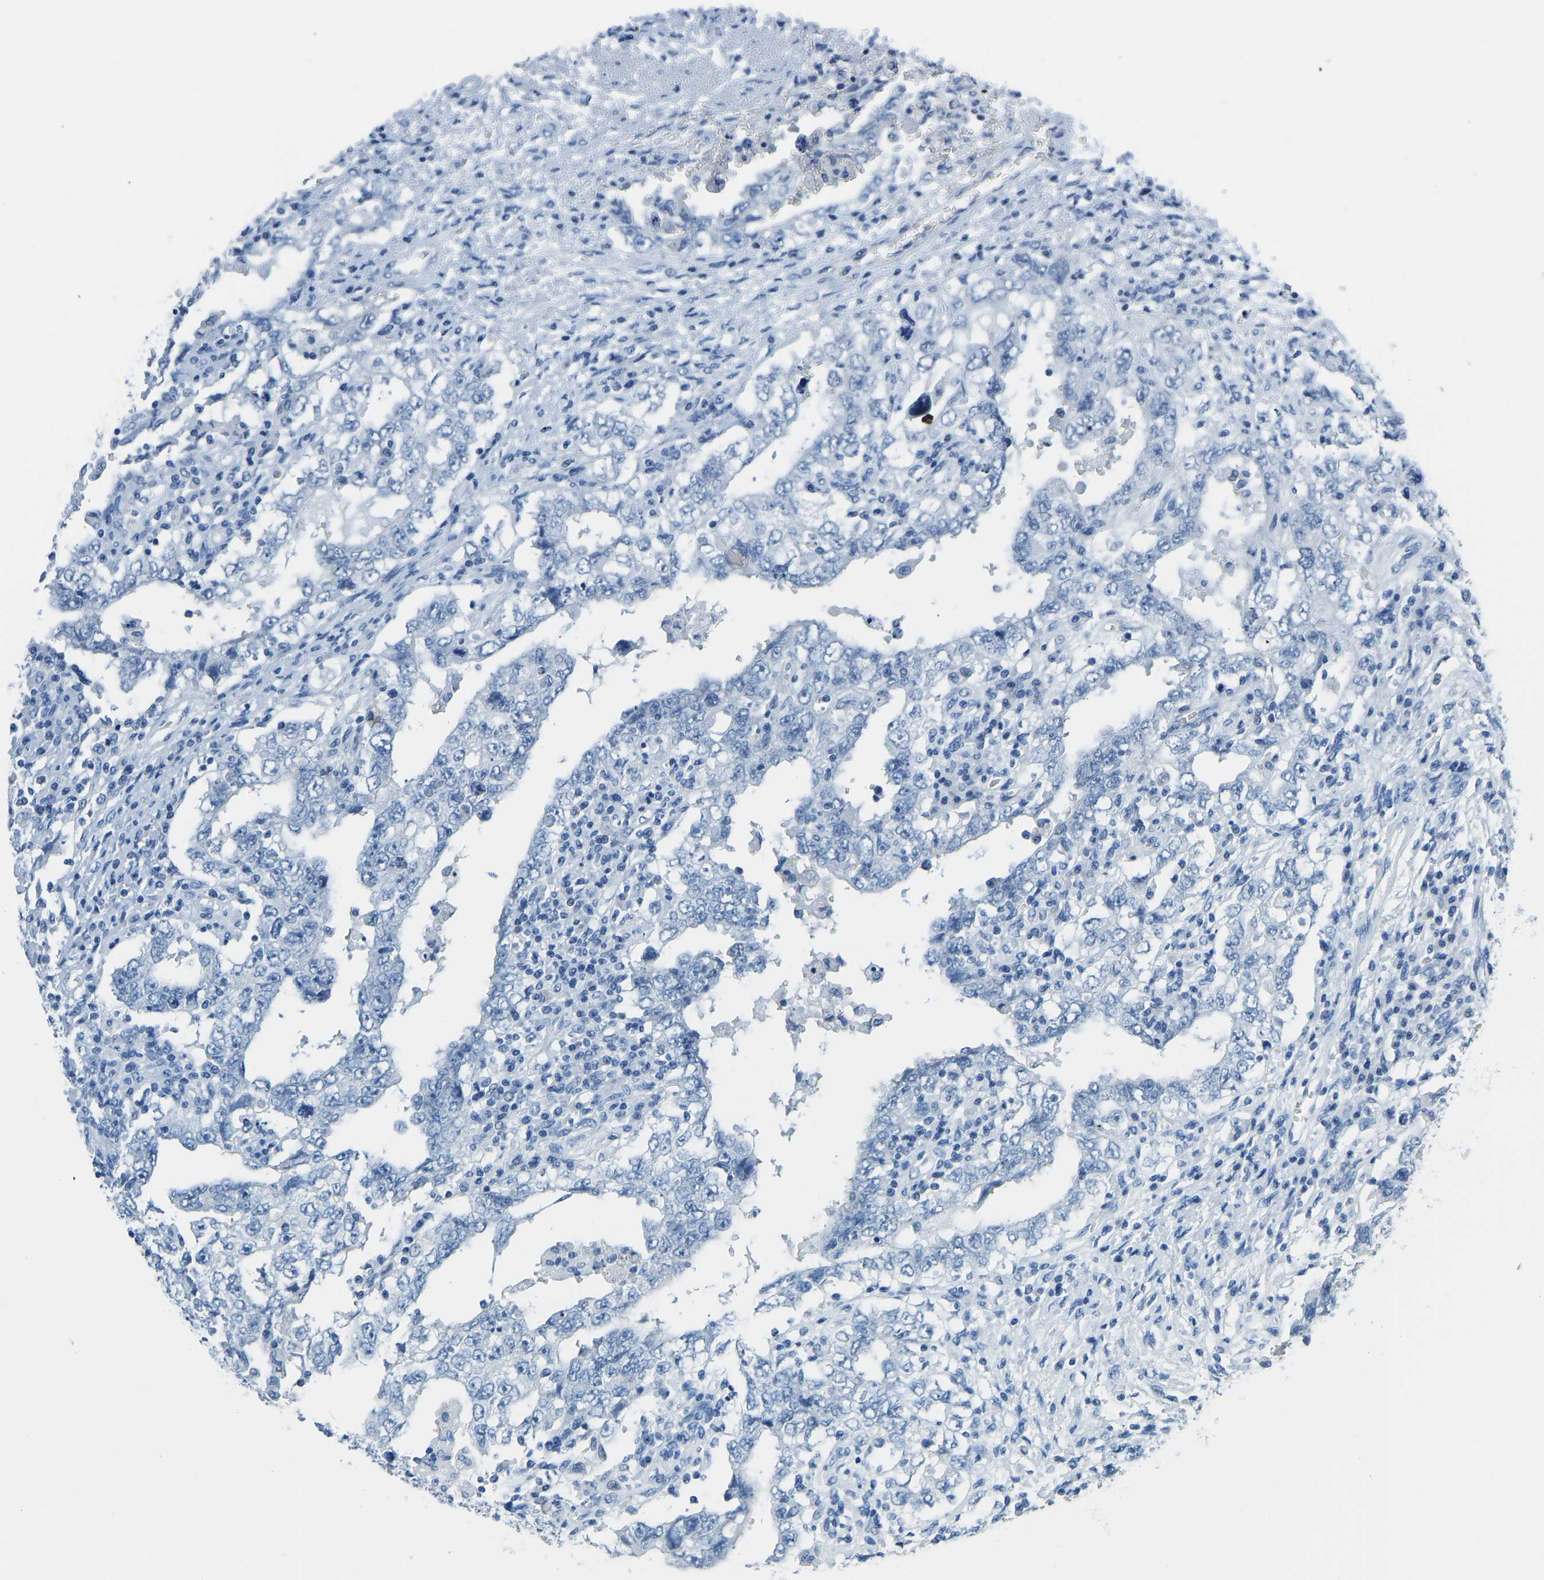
{"staining": {"intensity": "negative", "quantity": "none", "location": "none"}, "tissue": "testis cancer", "cell_type": "Tumor cells", "image_type": "cancer", "snomed": [{"axis": "morphology", "description": "Carcinoma, Embryonal, NOS"}, {"axis": "topography", "description": "Testis"}], "caption": "Tumor cells show no significant protein staining in testis cancer (embryonal carcinoma).", "gene": "SERPINB3", "patient": {"sex": "male", "age": 26}}